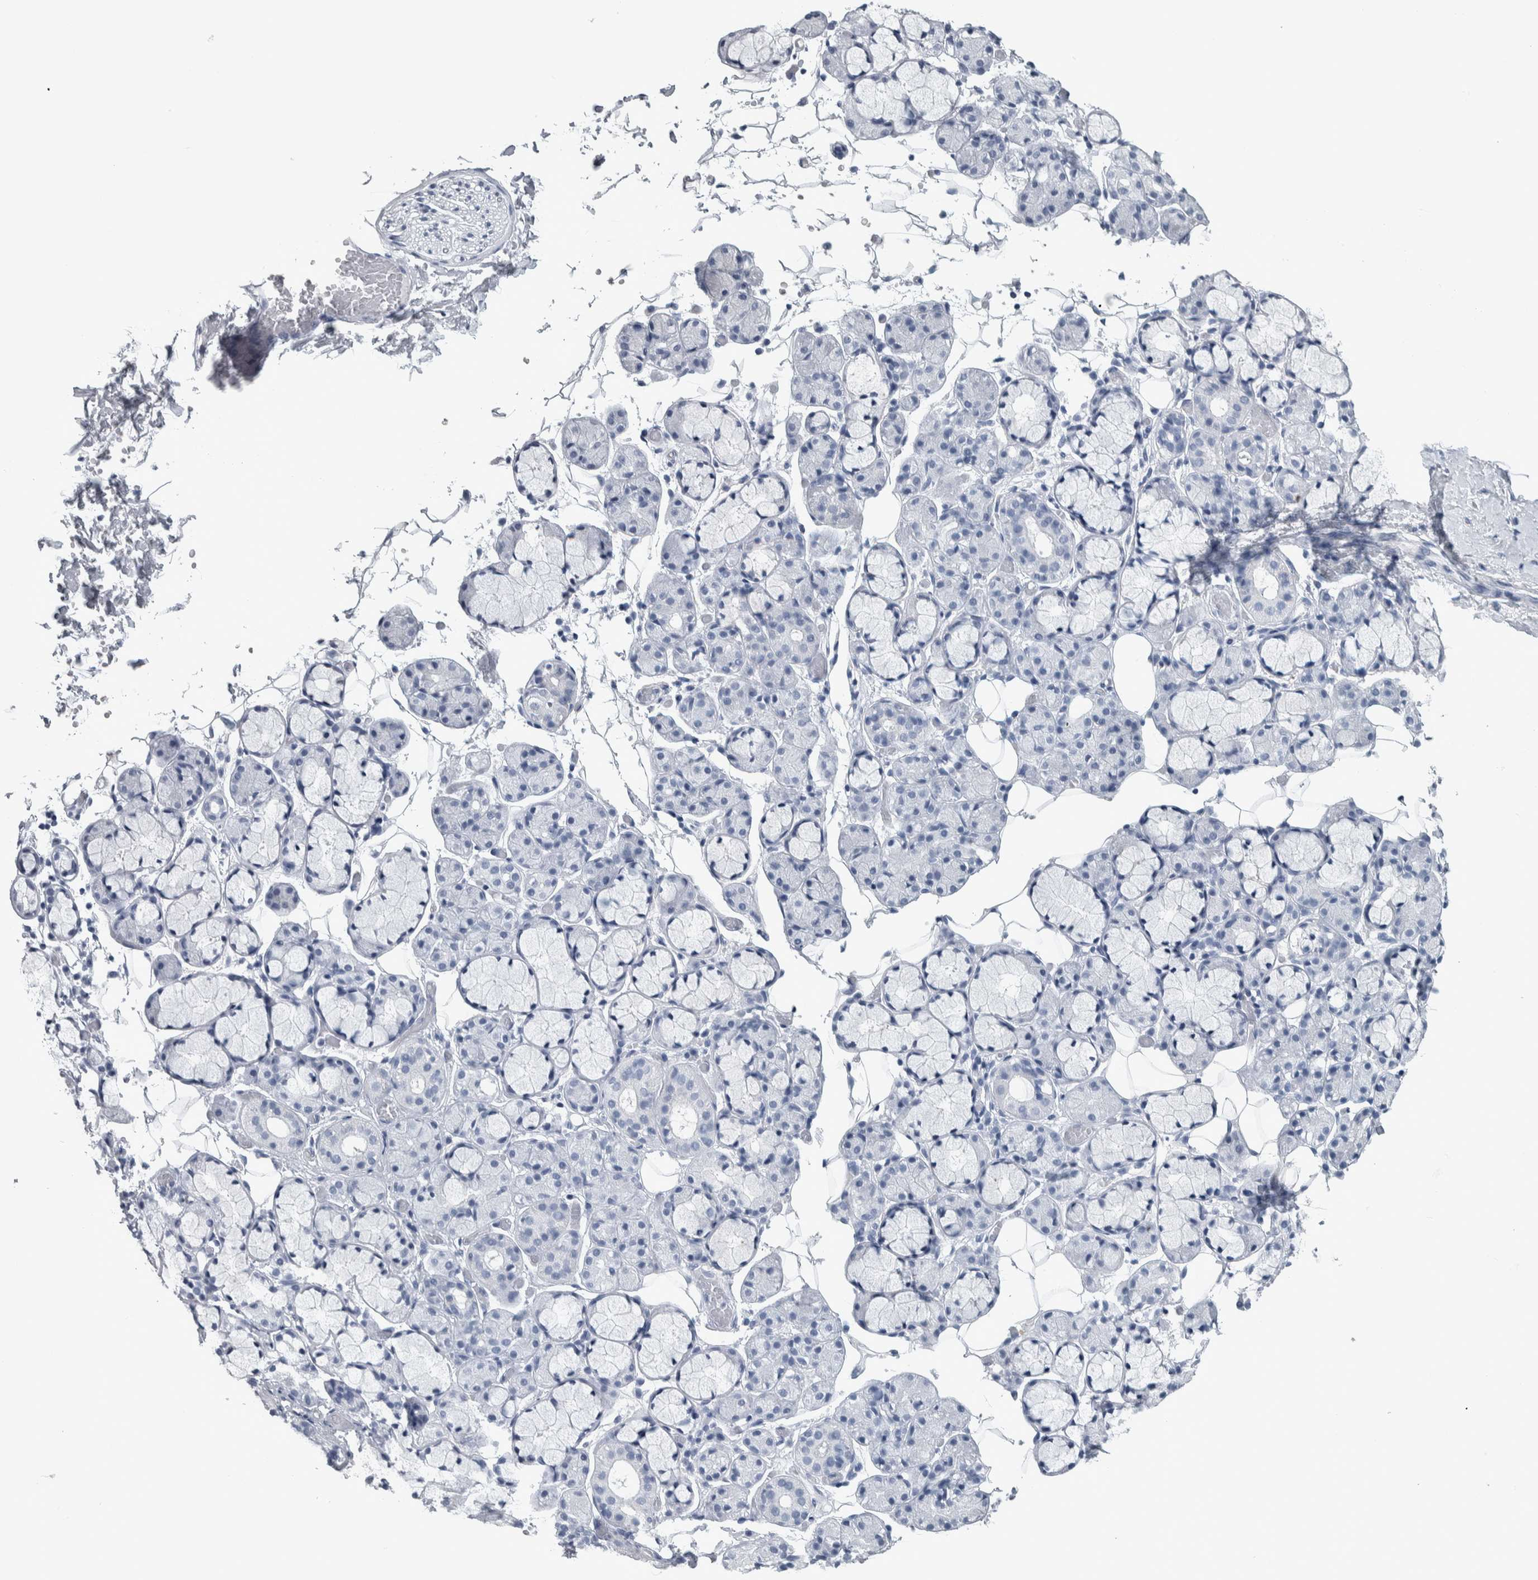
{"staining": {"intensity": "negative", "quantity": "none", "location": "none"}, "tissue": "salivary gland", "cell_type": "Glandular cells", "image_type": "normal", "snomed": [{"axis": "morphology", "description": "Normal tissue, NOS"}, {"axis": "topography", "description": "Salivary gland"}], "caption": "This is a photomicrograph of immunohistochemistry staining of unremarkable salivary gland, which shows no expression in glandular cells.", "gene": "CDH17", "patient": {"sex": "male", "age": 63}}